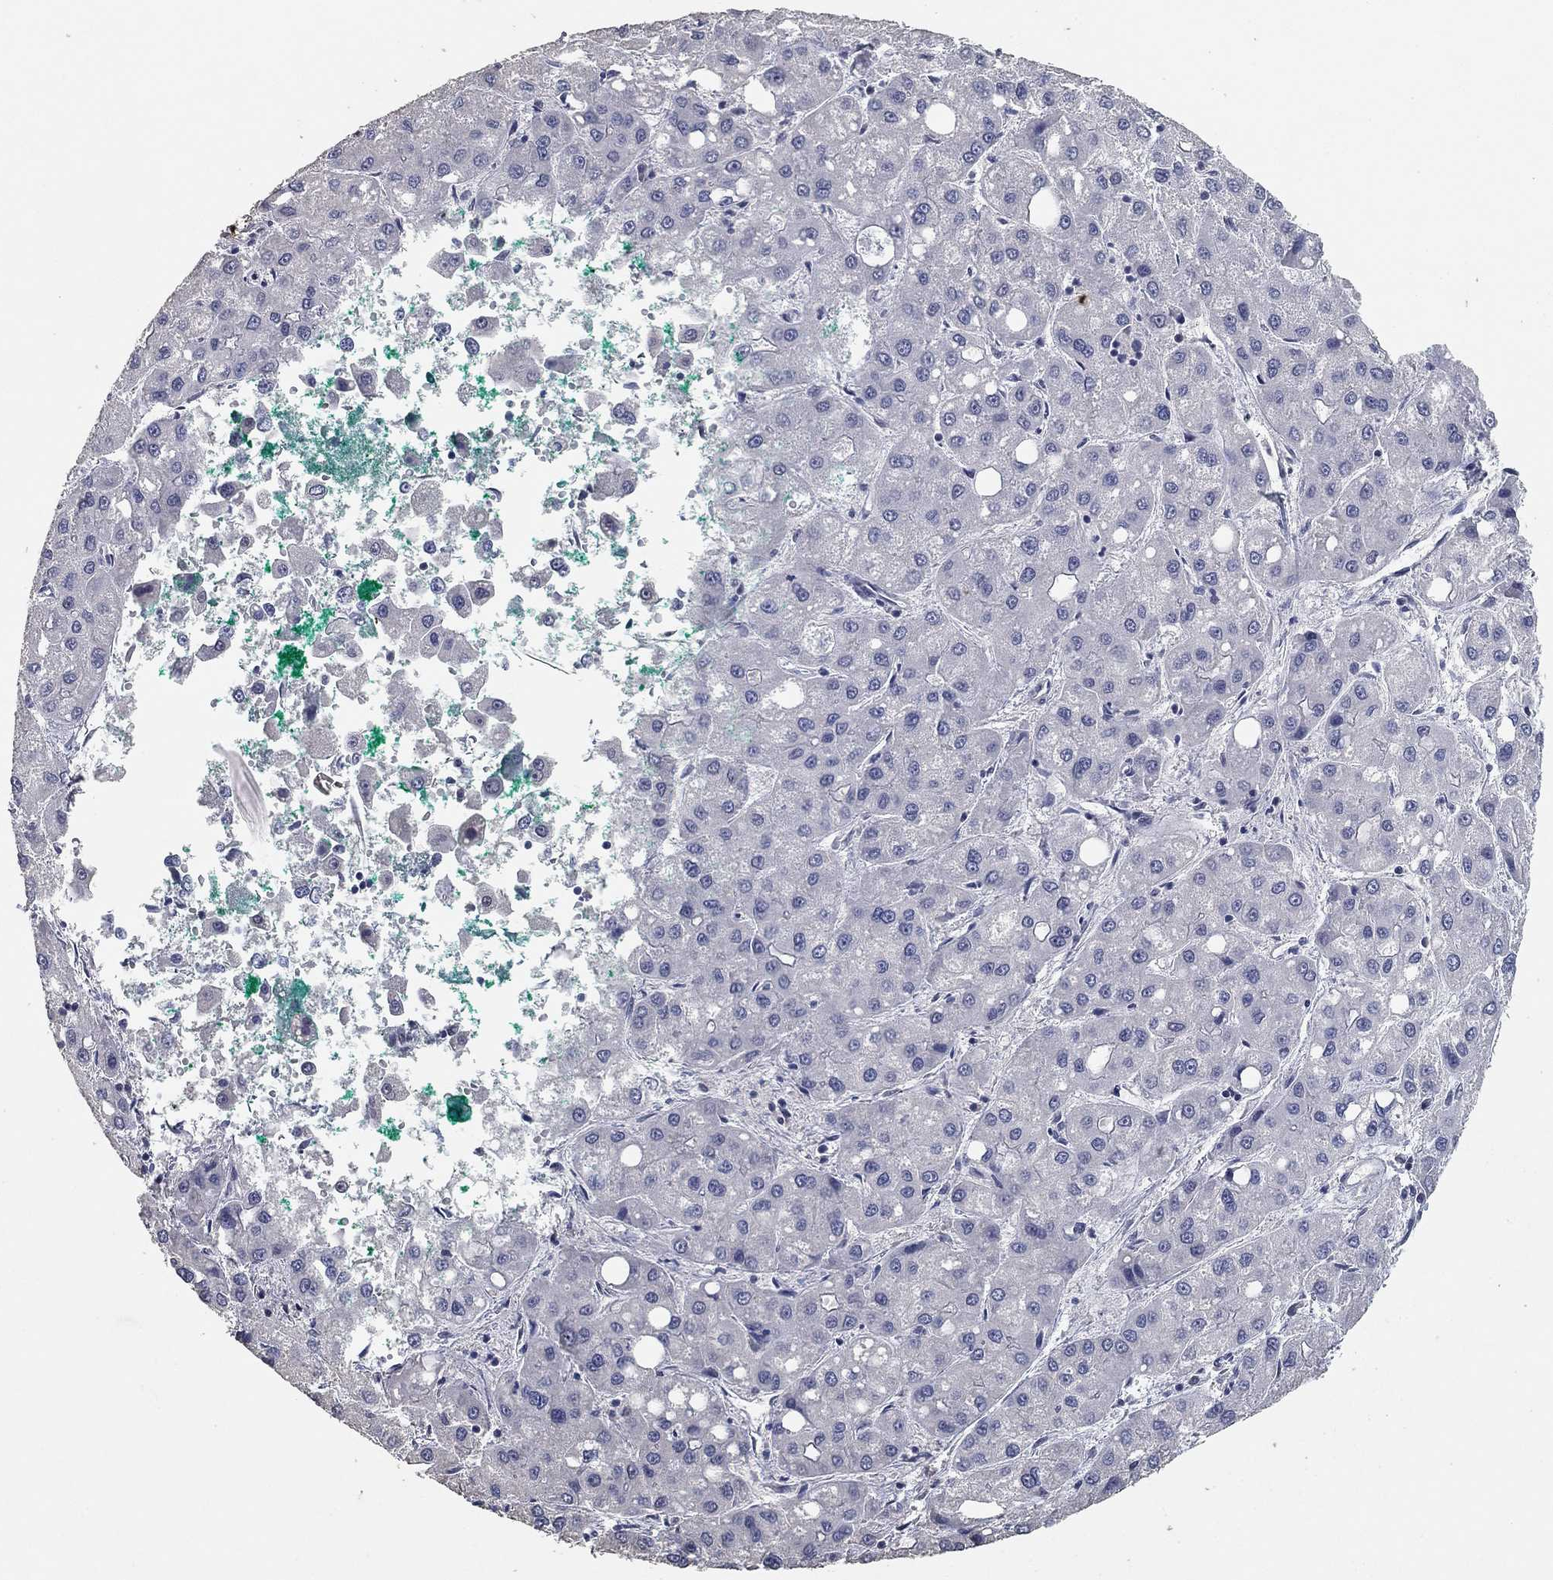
{"staining": {"intensity": "negative", "quantity": "none", "location": "none"}, "tissue": "liver cancer", "cell_type": "Tumor cells", "image_type": "cancer", "snomed": [{"axis": "morphology", "description": "Carcinoma, Hepatocellular, NOS"}, {"axis": "topography", "description": "Liver"}], "caption": "Immunohistochemistry of human hepatocellular carcinoma (liver) reveals no positivity in tumor cells.", "gene": "DSG1", "patient": {"sex": "male", "age": 73}}